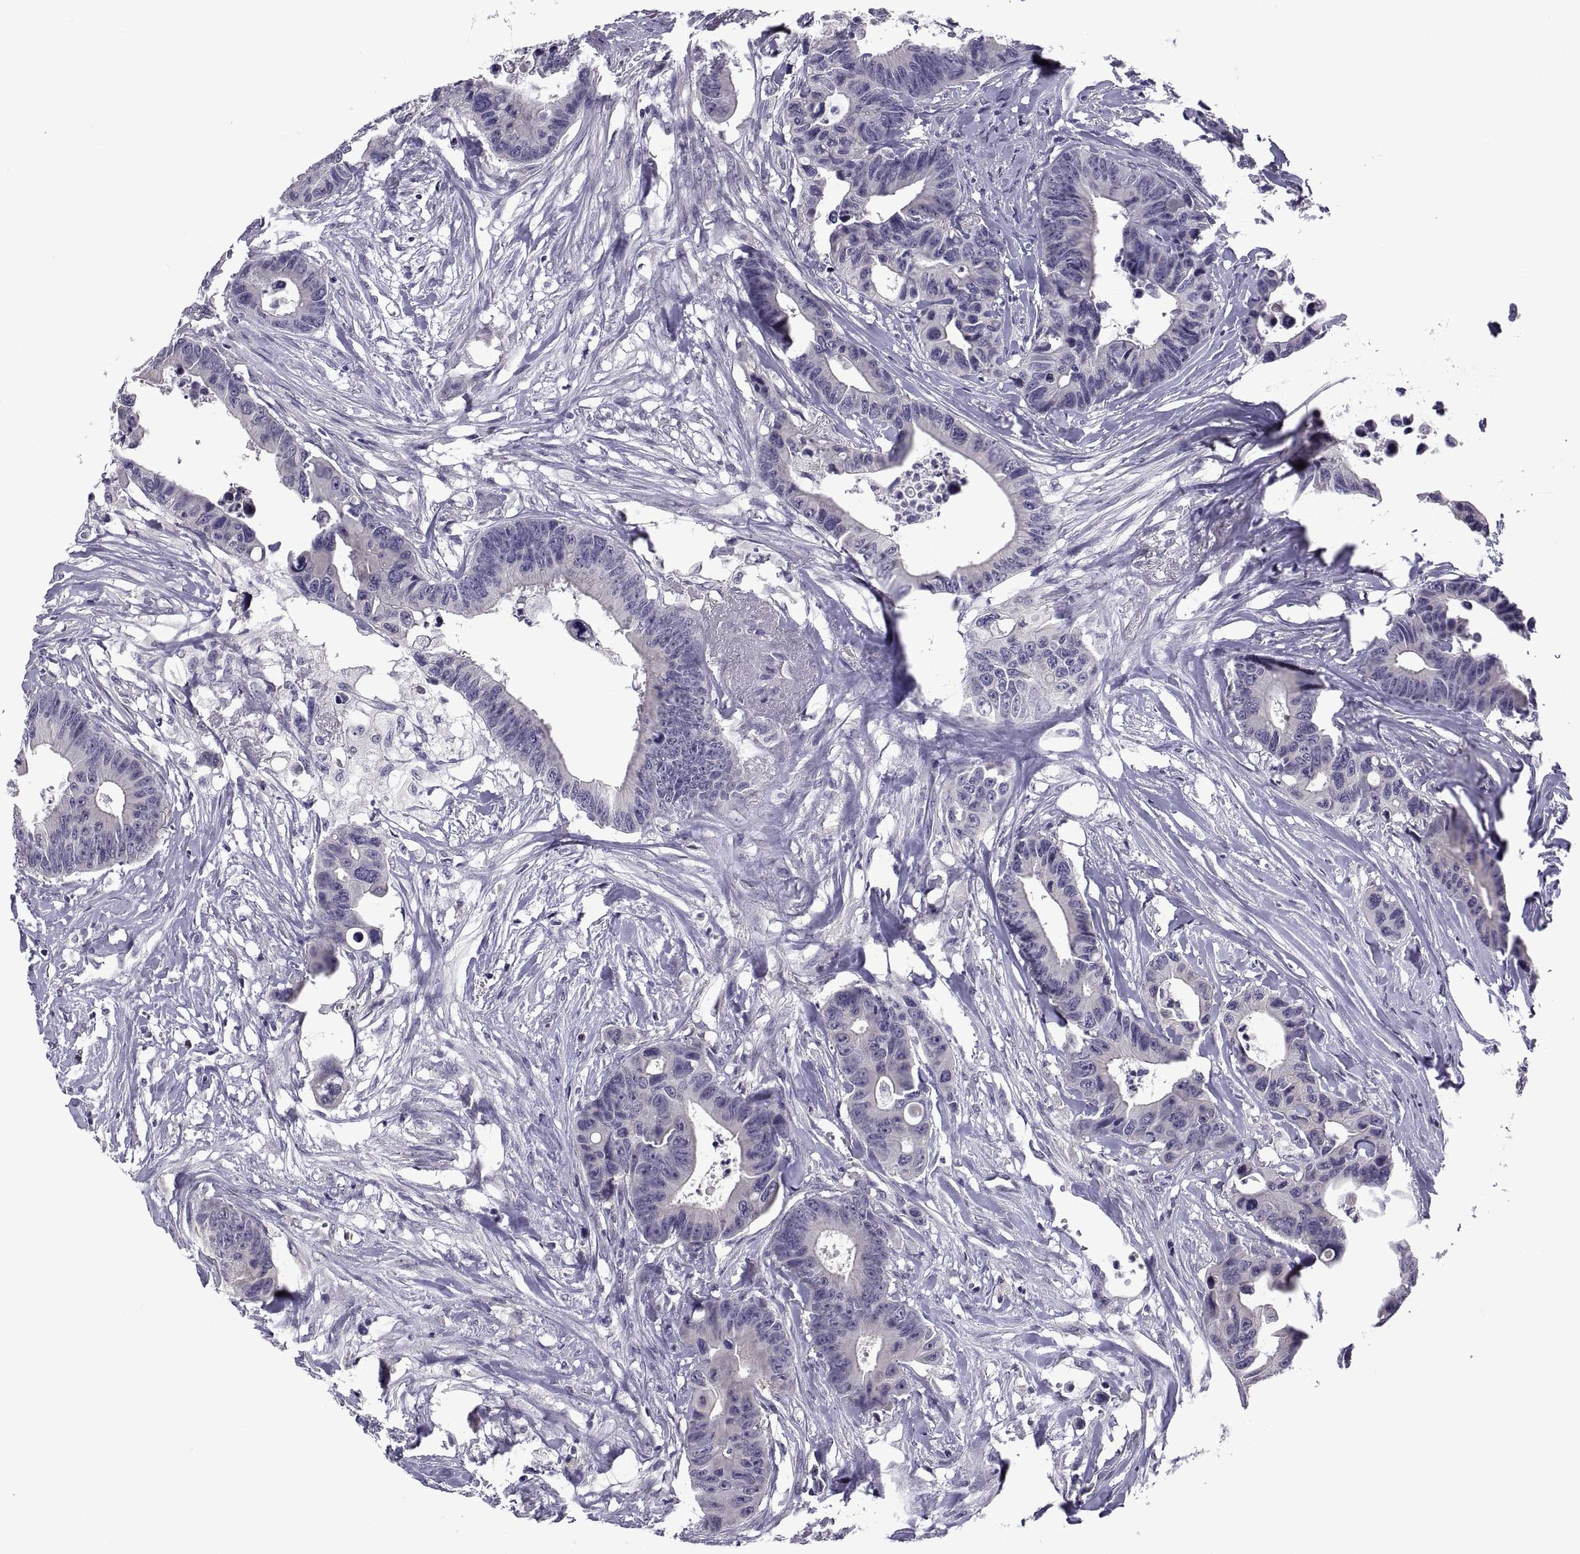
{"staining": {"intensity": "negative", "quantity": "none", "location": "none"}, "tissue": "colorectal cancer", "cell_type": "Tumor cells", "image_type": "cancer", "snomed": [{"axis": "morphology", "description": "Adenocarcinoma, NOS"}, {"axis": "topography", "description": "Colon"}], "caption": "Tumor cells show no significant positivity in colorectal adenocarcinoma.", "gene": "NPTX2", "patient": {"sex": "female", "age": 87}}